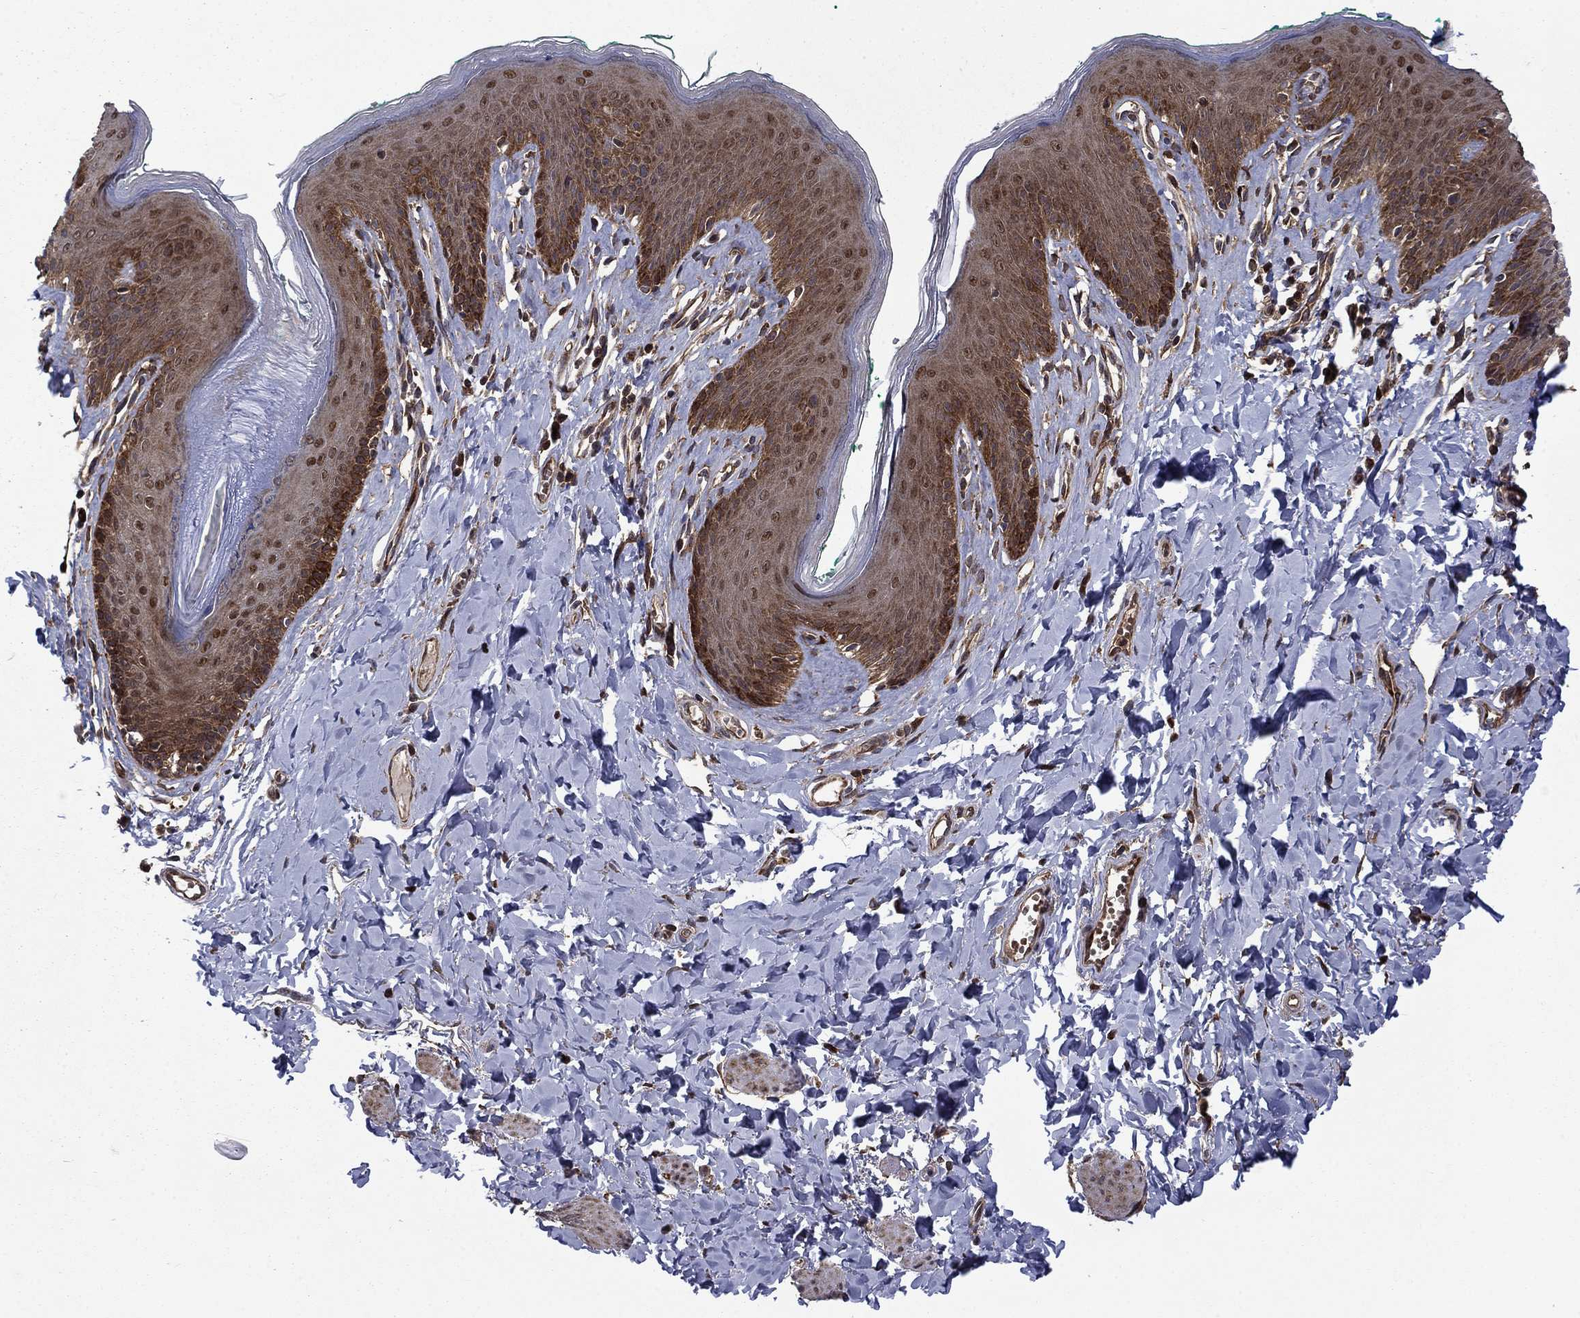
{"staining": {"intensity": "strong", "quantity": "25%-75%", "location": "cytoplasmic/membranous"}, "tissue": "skin", "cell_type": "Epidermal cells", "image_type": "normal", "snomed": [{"axis": "morphology", "description": "Normal tissue, NOS"}, {"axis": "topography", "description": "Vulva"}], "caption": "Brown immunohistochemical staining in unremarkable human skin displays strong cytoplasmic/membranous staining in about 25%-75% of epidermal cells.", "gene": "HDAC4", "patient": {"sex": "female", "age": 66}}